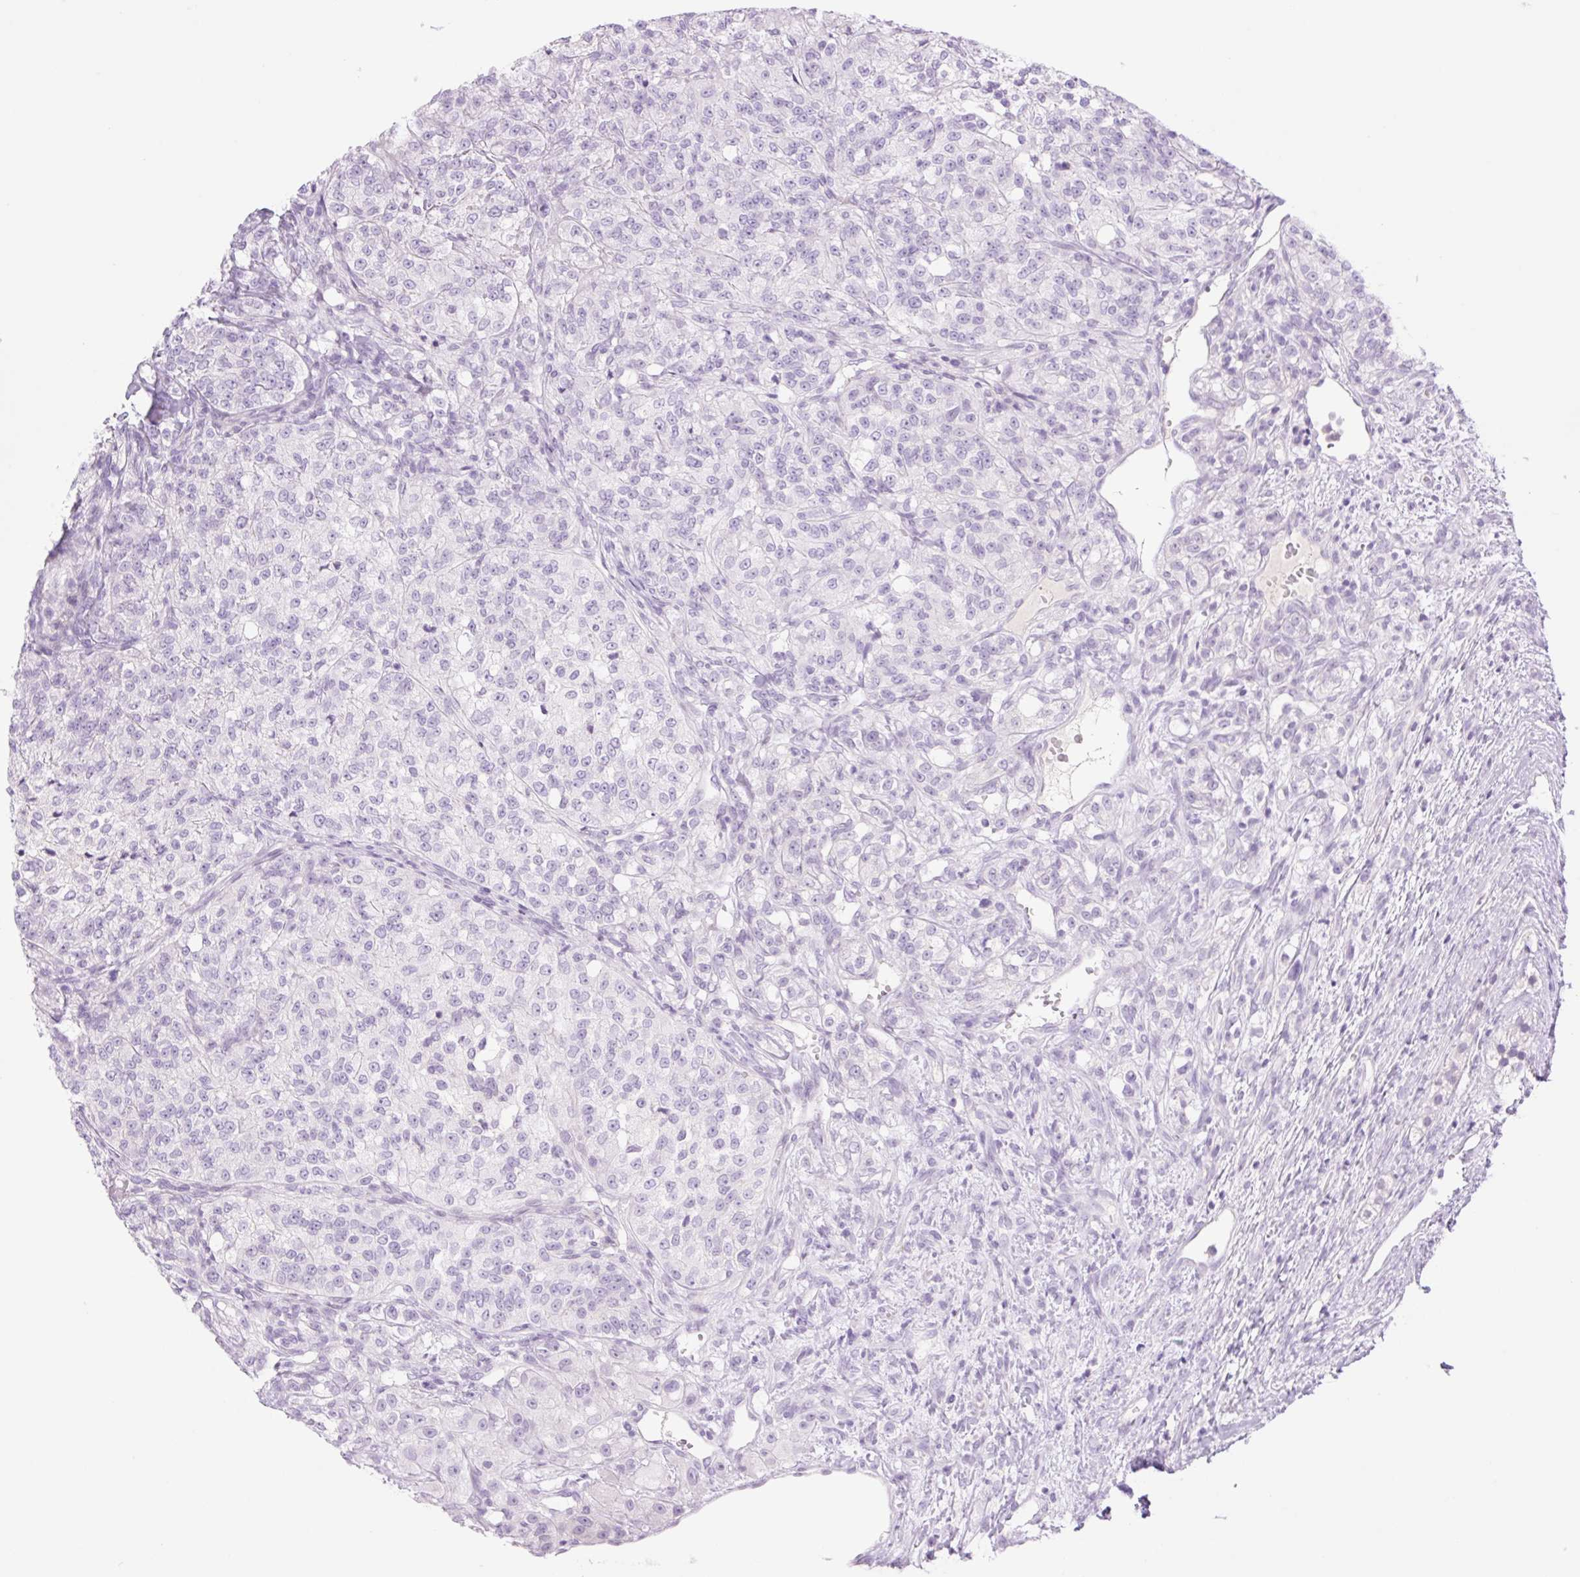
{"staining": {"intensity": "negative", "quantity": "none", "location": "none"}, "tissue": "renal cancer", "cell_type": "Tumor cells", "image_type": "cancer", "snomed": [{"axis": "morphology", "description": "Adenocarcinoma, NOS"}, {"axis": "topography", "description": "Kidney"}], "caption": "This photomicrograph is of renal adenocarcinoma stained with immunohistochemistry to label a protein in brown with the nuclei are counter-stained blue. There is no positivity in tumor cells.", "gene": "TBX15", "patient": {"sex": "female", "age": 63}}